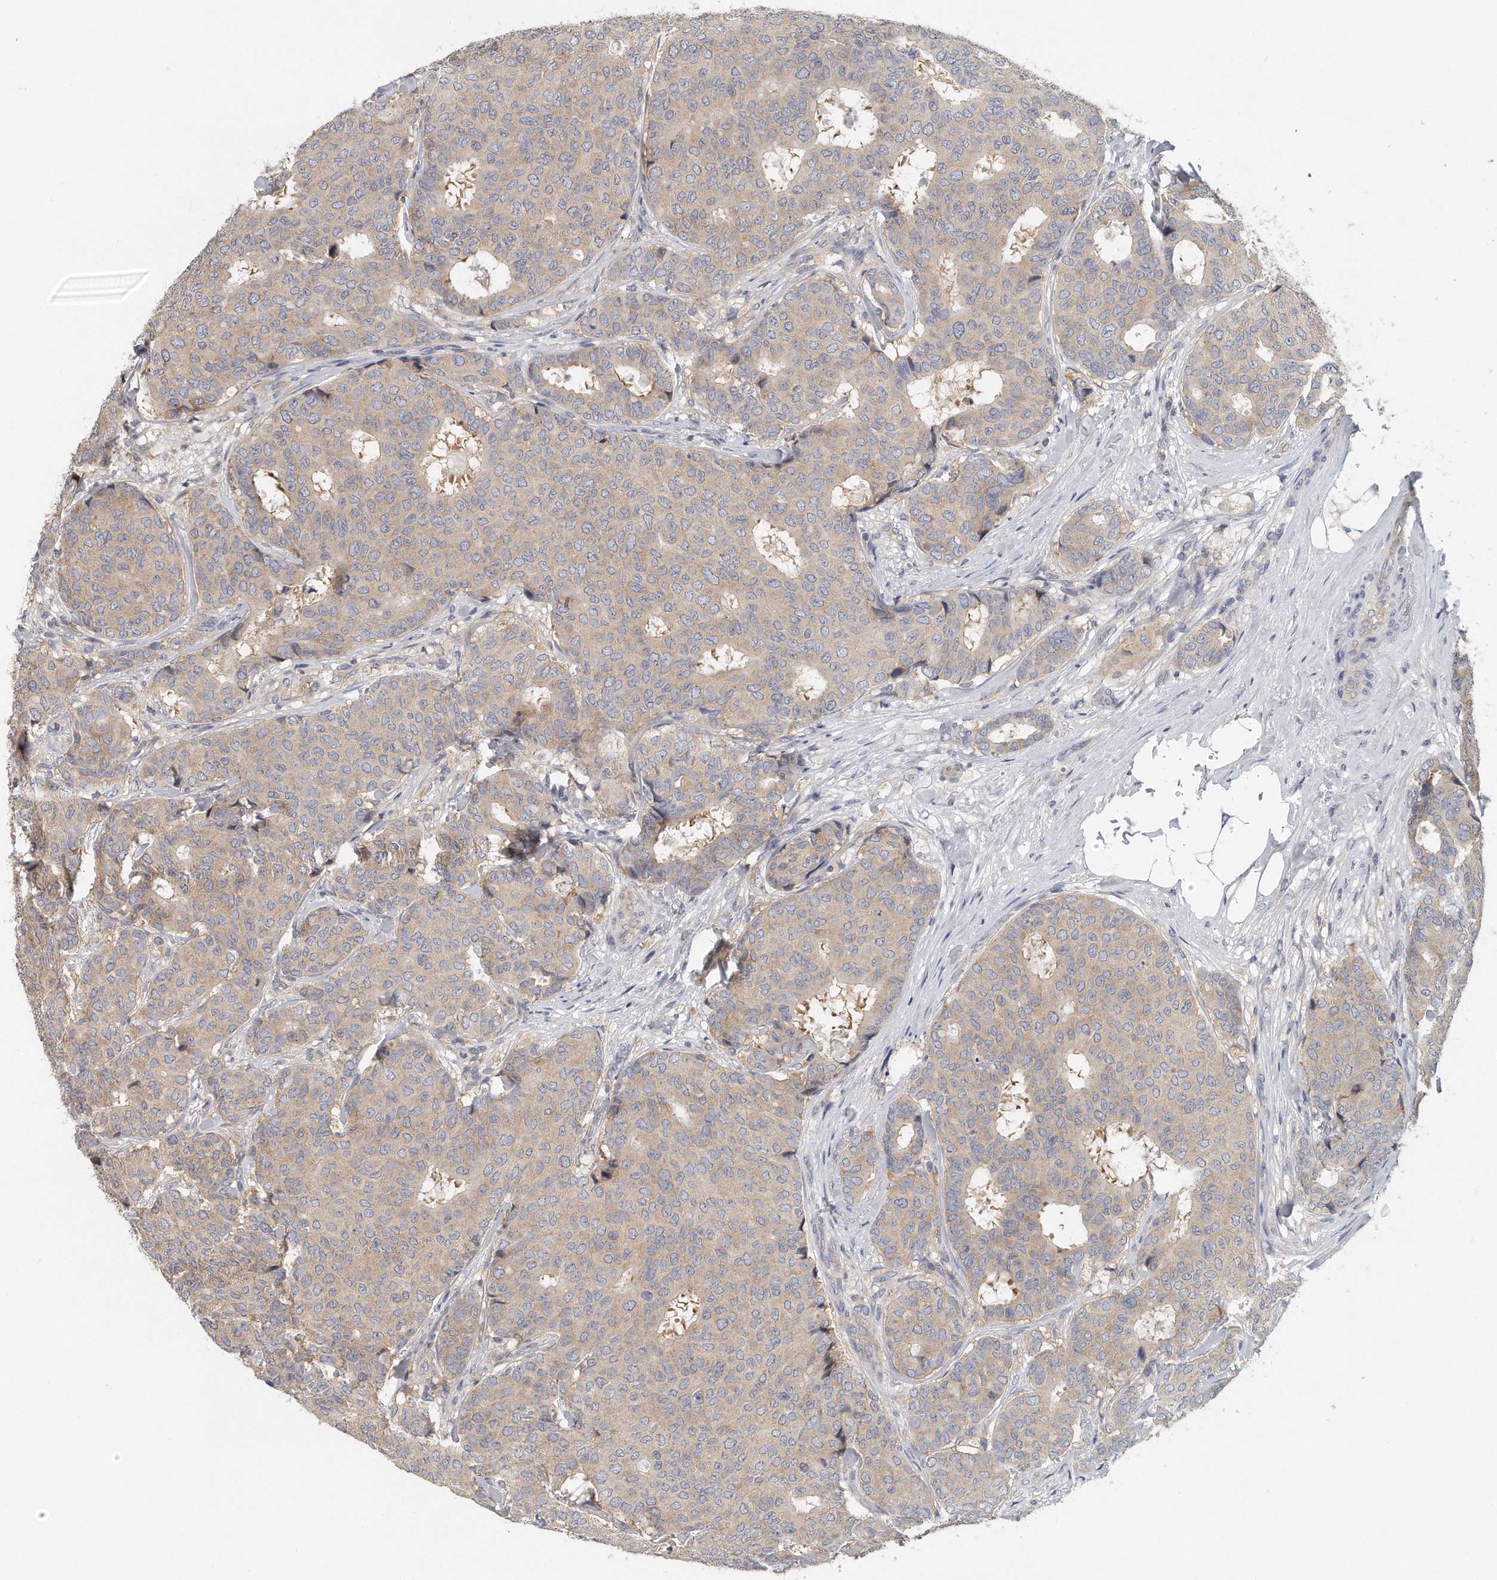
{"staining": {"intensity": "weak", "quantity": "25%-75%", "location": "cytoplasmic/membranous"}, "tissue": "breast cancer", "cell_type": "Tumor cells", "image_type": "cancer", "snomed": [{"axis": "morphology", "description": "Duct carcinoma"}, {"axis": "topography", "description": "Breast"}], "caption": "Immunohistochemistry (IHC) staining of breast invasive ductal carcinoma, which shows low levels of weak cytoplasmic/membranous staining in about 25%-75% of tumor cells indicating weak cytoplasmic/membranous protein staining. The staining was performed using DAB (3,3'-diaminobenzidine) (brown) for protein detection and nuclei were counterstained in hematoxylin (blue).", "gene": "EIF3I", "patient": {"sex": "female", "age": 75}}